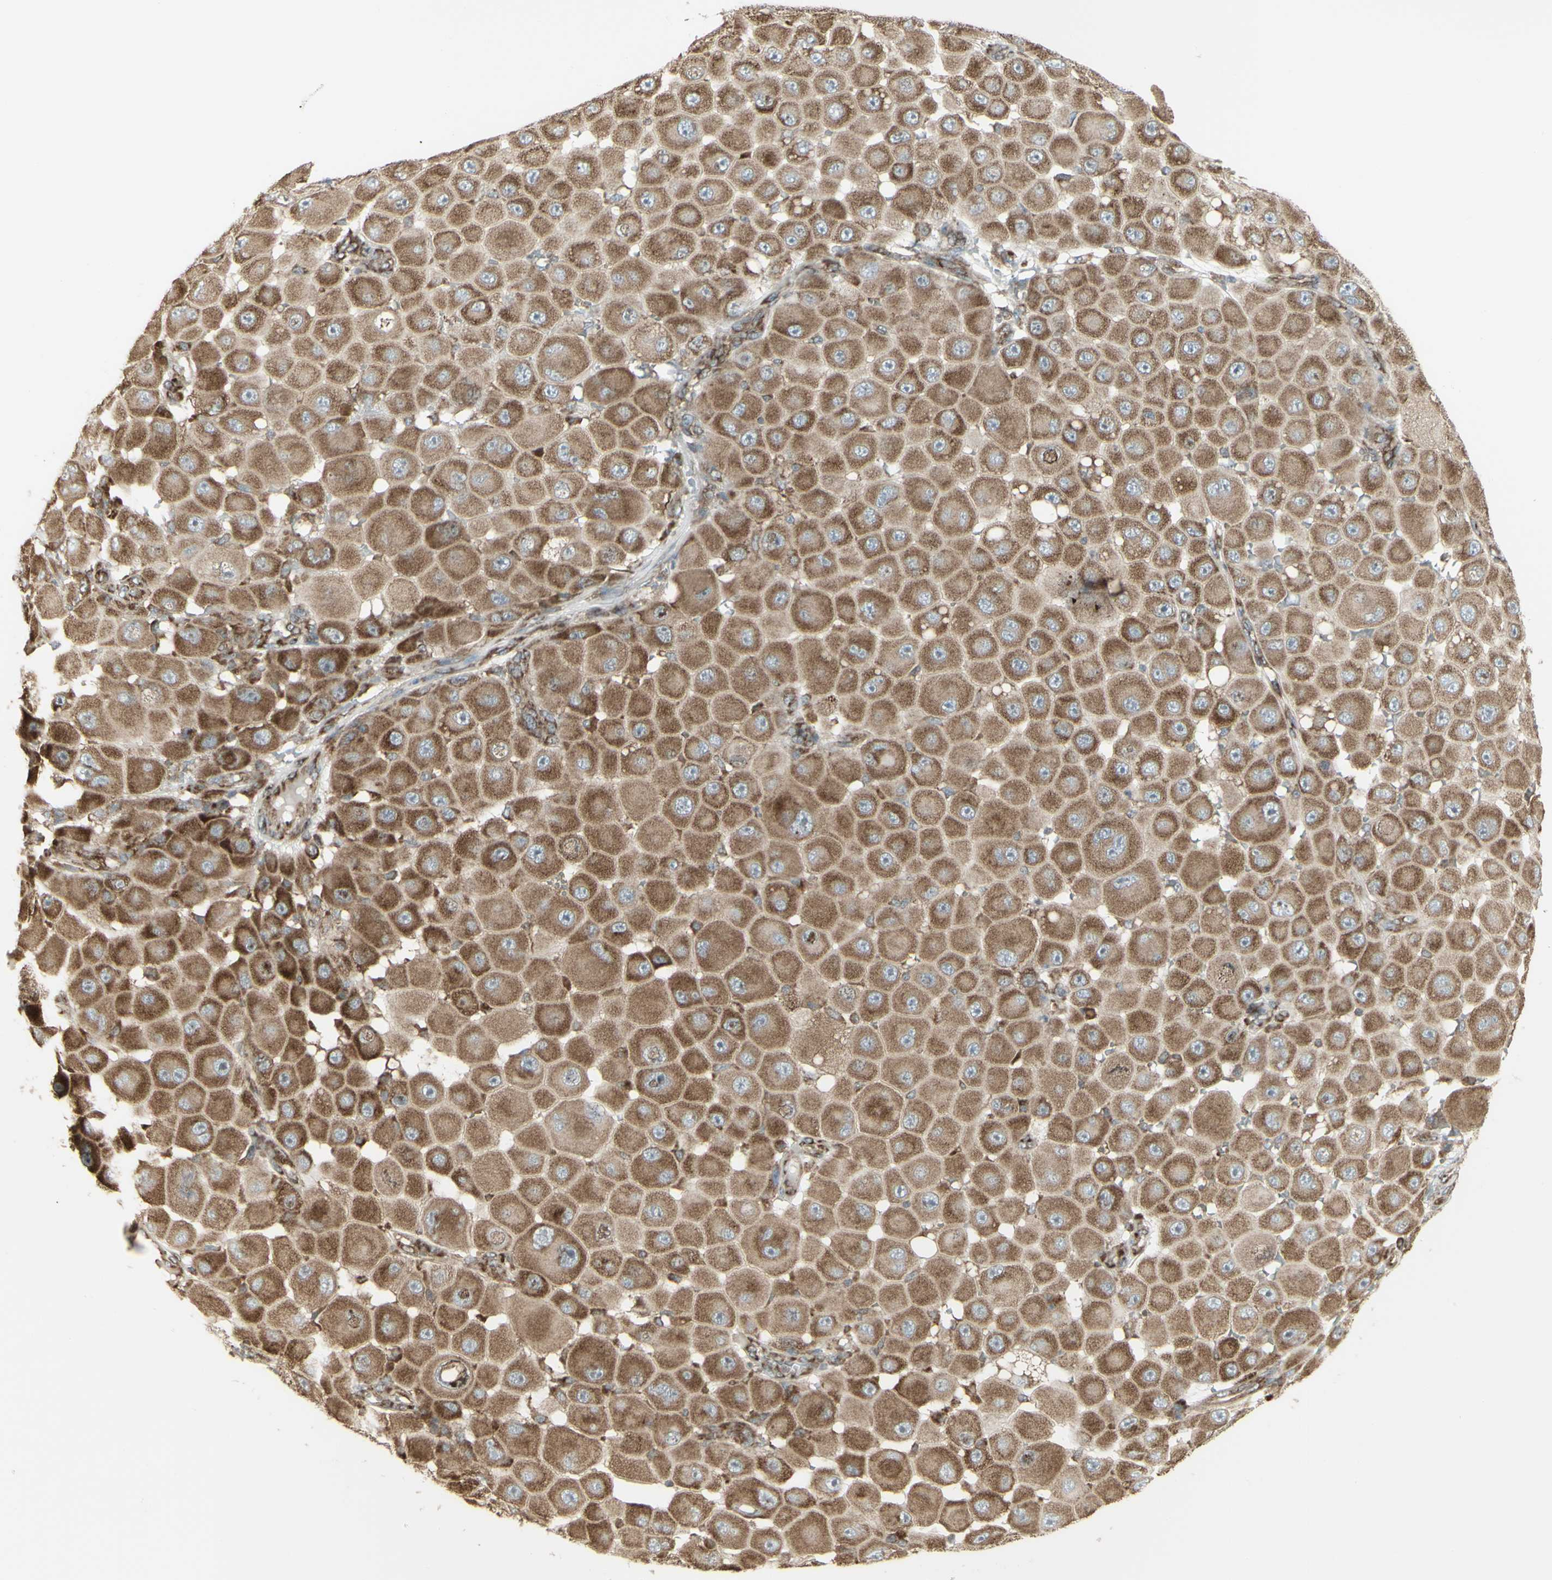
{"staining": {"intensity": "moderate", "quantity": ">75%", "location": "cytoplasmic/membranous"}, "tissue": "melanoma", "cell_type": "Tumor cells", "image_type": "cancer", "snomed": [{"axis": "morphology", "description": "Malignant melanoma, NOS"}, {"axis": "topography", "description": "Skin"}], "caption": "Moderate cytoplasmic/membranous positivity for a protein is identified in about >75% of tumor cells of melanoma using immunohistochemistry (IHC).", "gene": "FKBP3", "patient": {"sex": "female", "age": 81}}